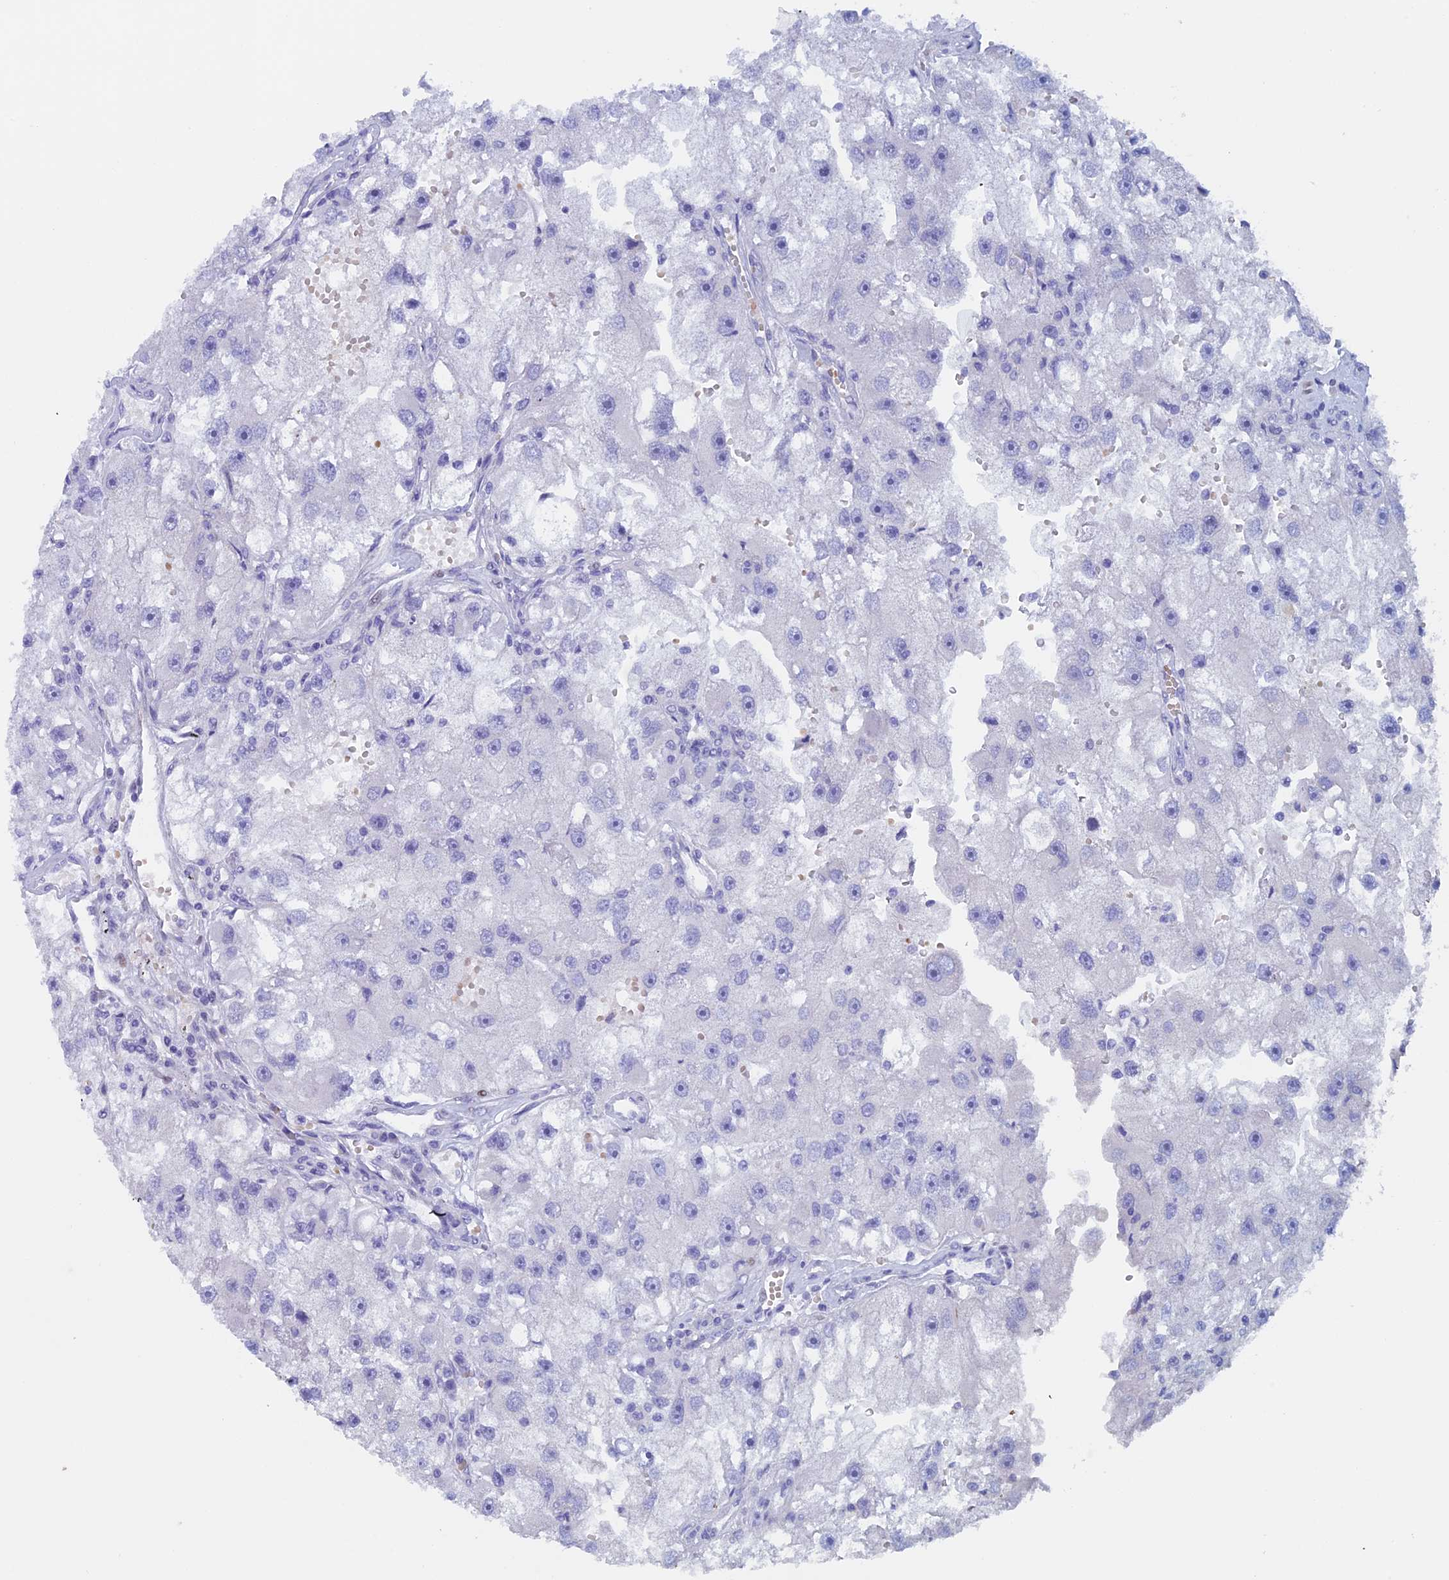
{"staining": {"intensity": "negative", "quantity": "none", "location": "none"}, "tissue": "renal cancer", "cell_type": "Tumor cells", "image_type": "cancer", "snomed": [{"axis": "morphology", "description": "Adenocarcinoma, NOS"}, {"axis": "topography", "description": "Kidney"}], "caption": "Tumor cells are negative for protein expression in human renal adenocarcinoma. (DAB immunohistochemistry visualized using brightfield microscopy, high magnification).", "gene": "PSMC3IP", "patient": {"sex": "male", "age": 63}}